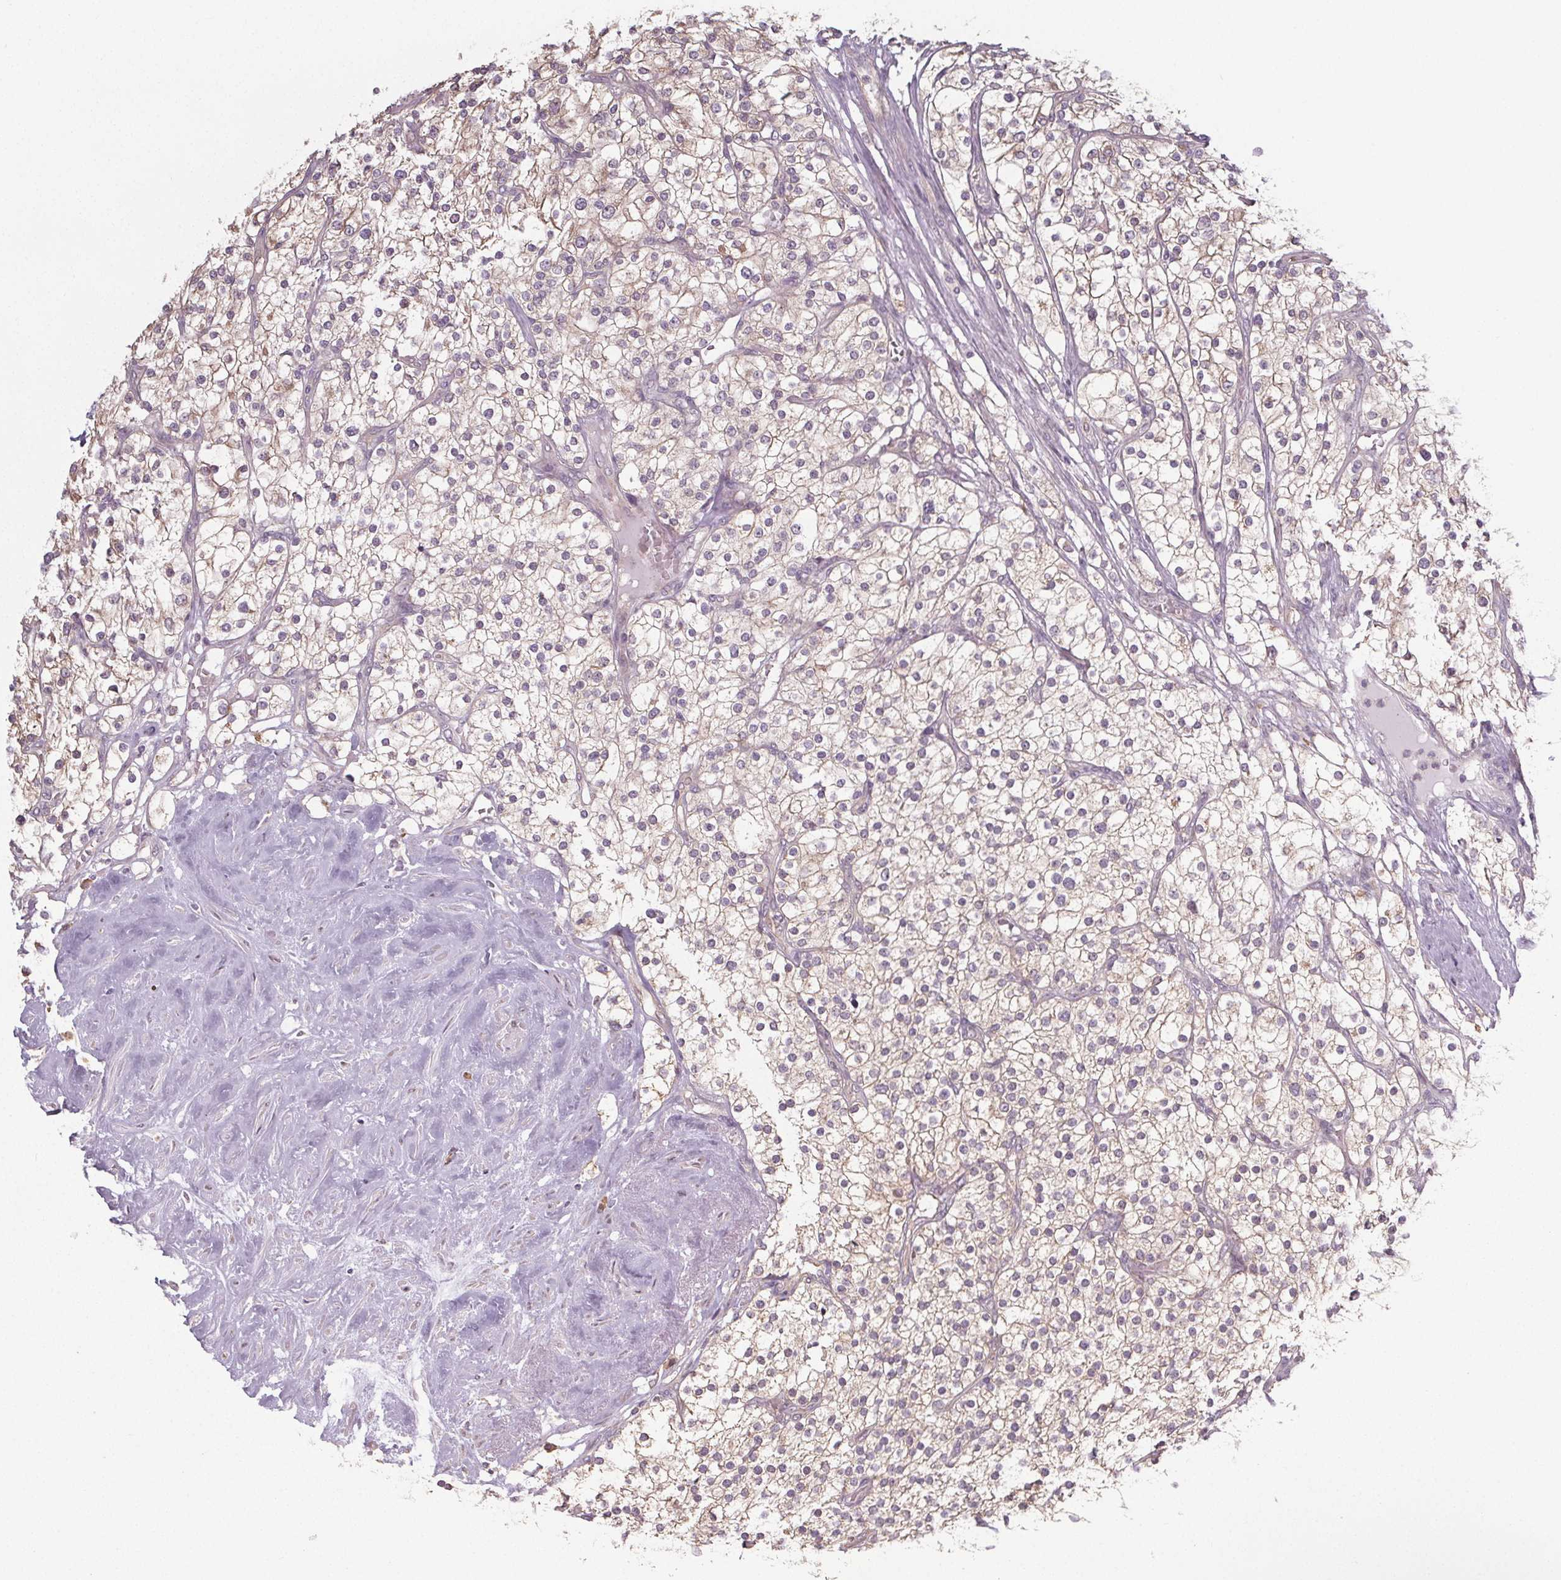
{"staining": {"intensity": "negative", "quantity": "none", "location": "none"}, "tissue": "renal cancer", "cell_type": "Tumor cells", "image_type": "cancer", "snomed": [{"axis": "morphology", "description": "Adenocarcinoma, NOS"}, {"axis": "topography", "description": "Kidney"}], "caption": "Protein analysis of renal cancer reveals no significant positivity in tumor cells.", "gene": "SLC26A2", "patient": {"sex": "male", "age": 80}}